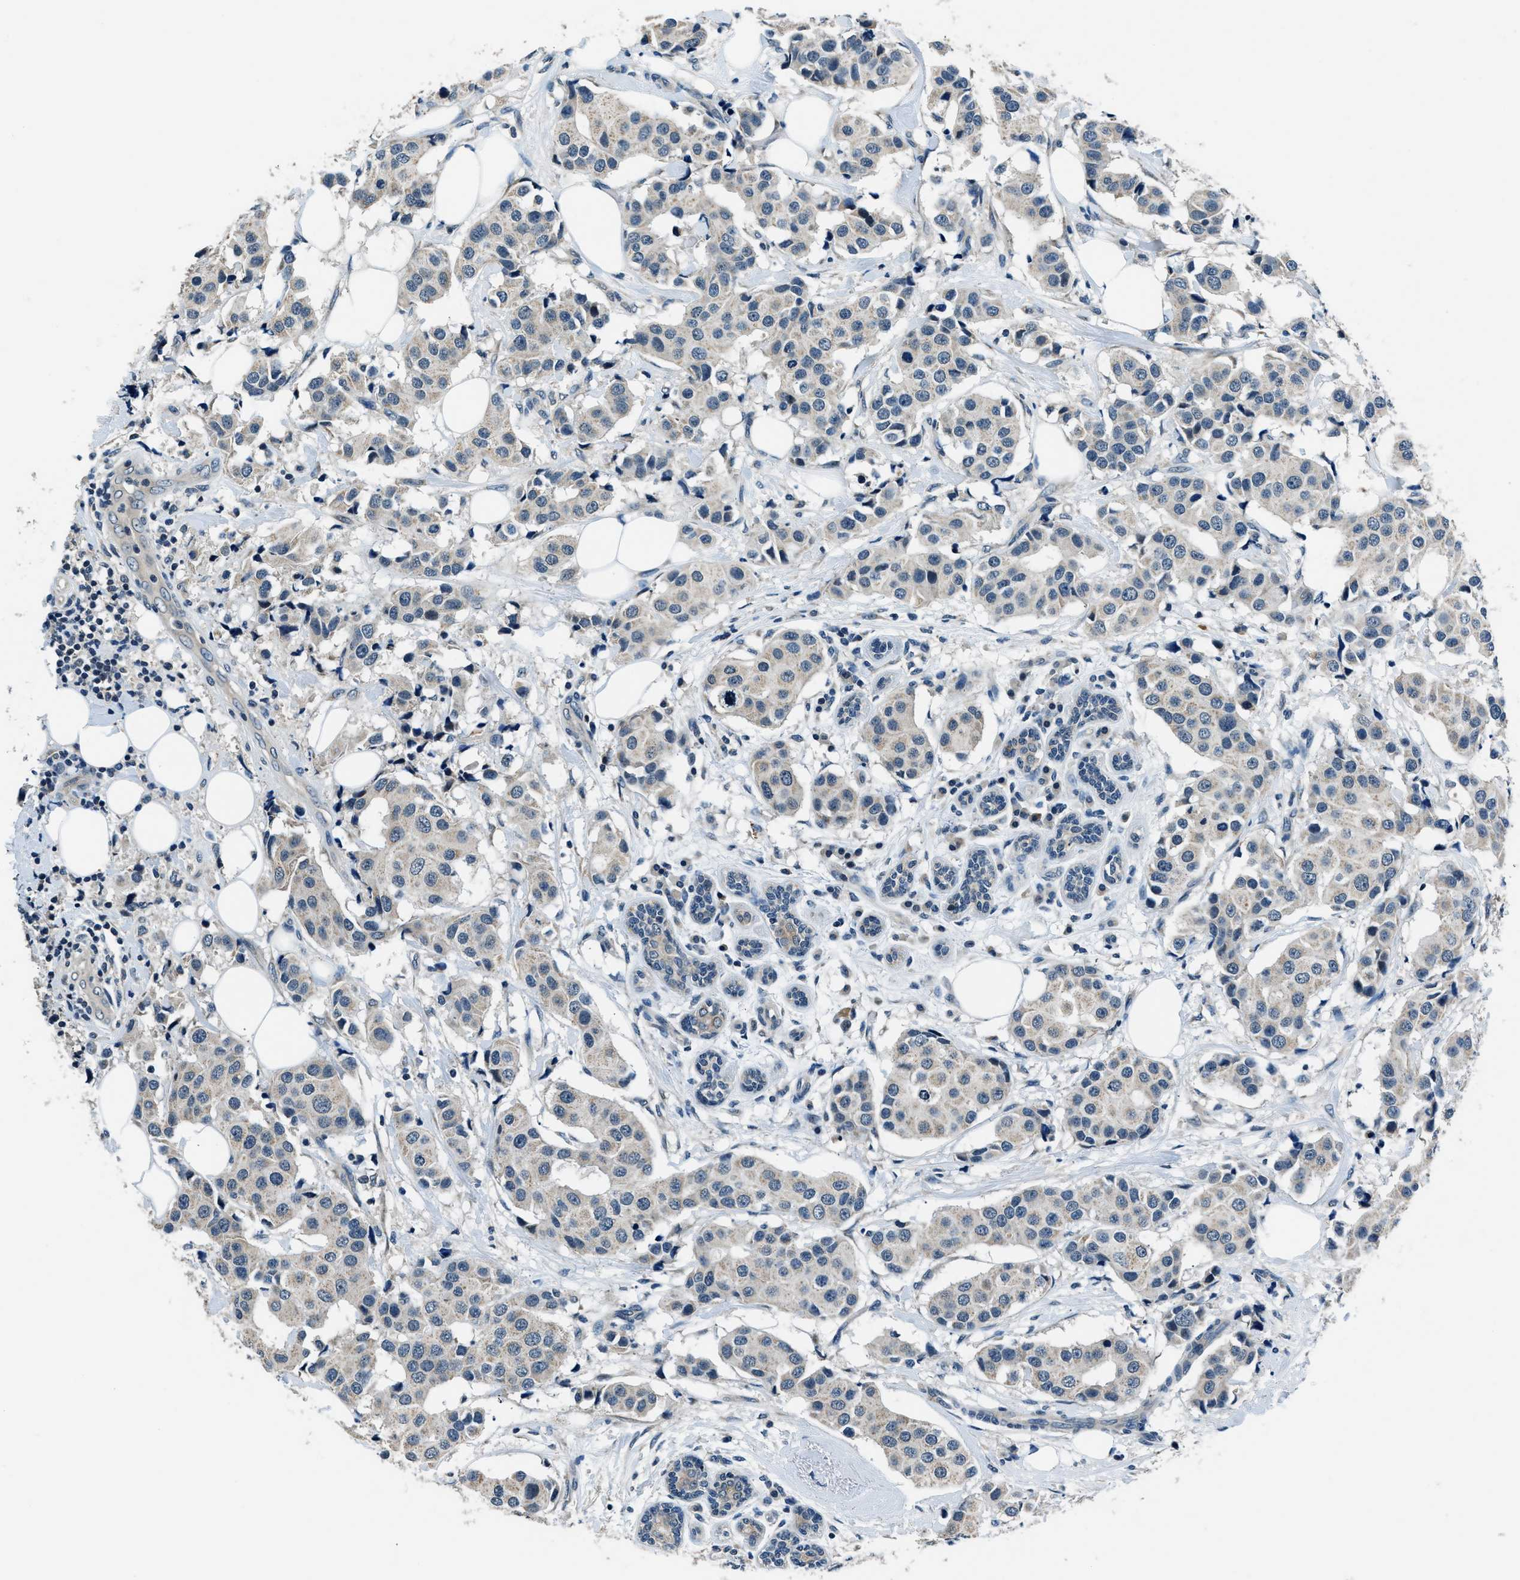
{"staining": {"intensity": "weak", "quantity": "25%-75%", "location": "cytoplasmic/membranous"}, "tissue": "breast cancer", "cell_type": "Tumor cells", "image_type": "cancer", "snomed": [{"axis": "morphology", "description": "Normal tissue, NOS"}, {"axis": "morphology", "description": "Duct carcinoma"}, {"axis": "topography", "description": "Breast"}], "caption": "This histopathology image reveals breast cancer (infiltrating ductal carcinoma) stained with immunohistochemistry to label a protein in brown. The cytoplasmic/membranous of tumor cells show weak positivity for the protein. Nuclei are counter-stained blue.", "gene": "NME8", "patient": {"sex": "female", "age": 39}}